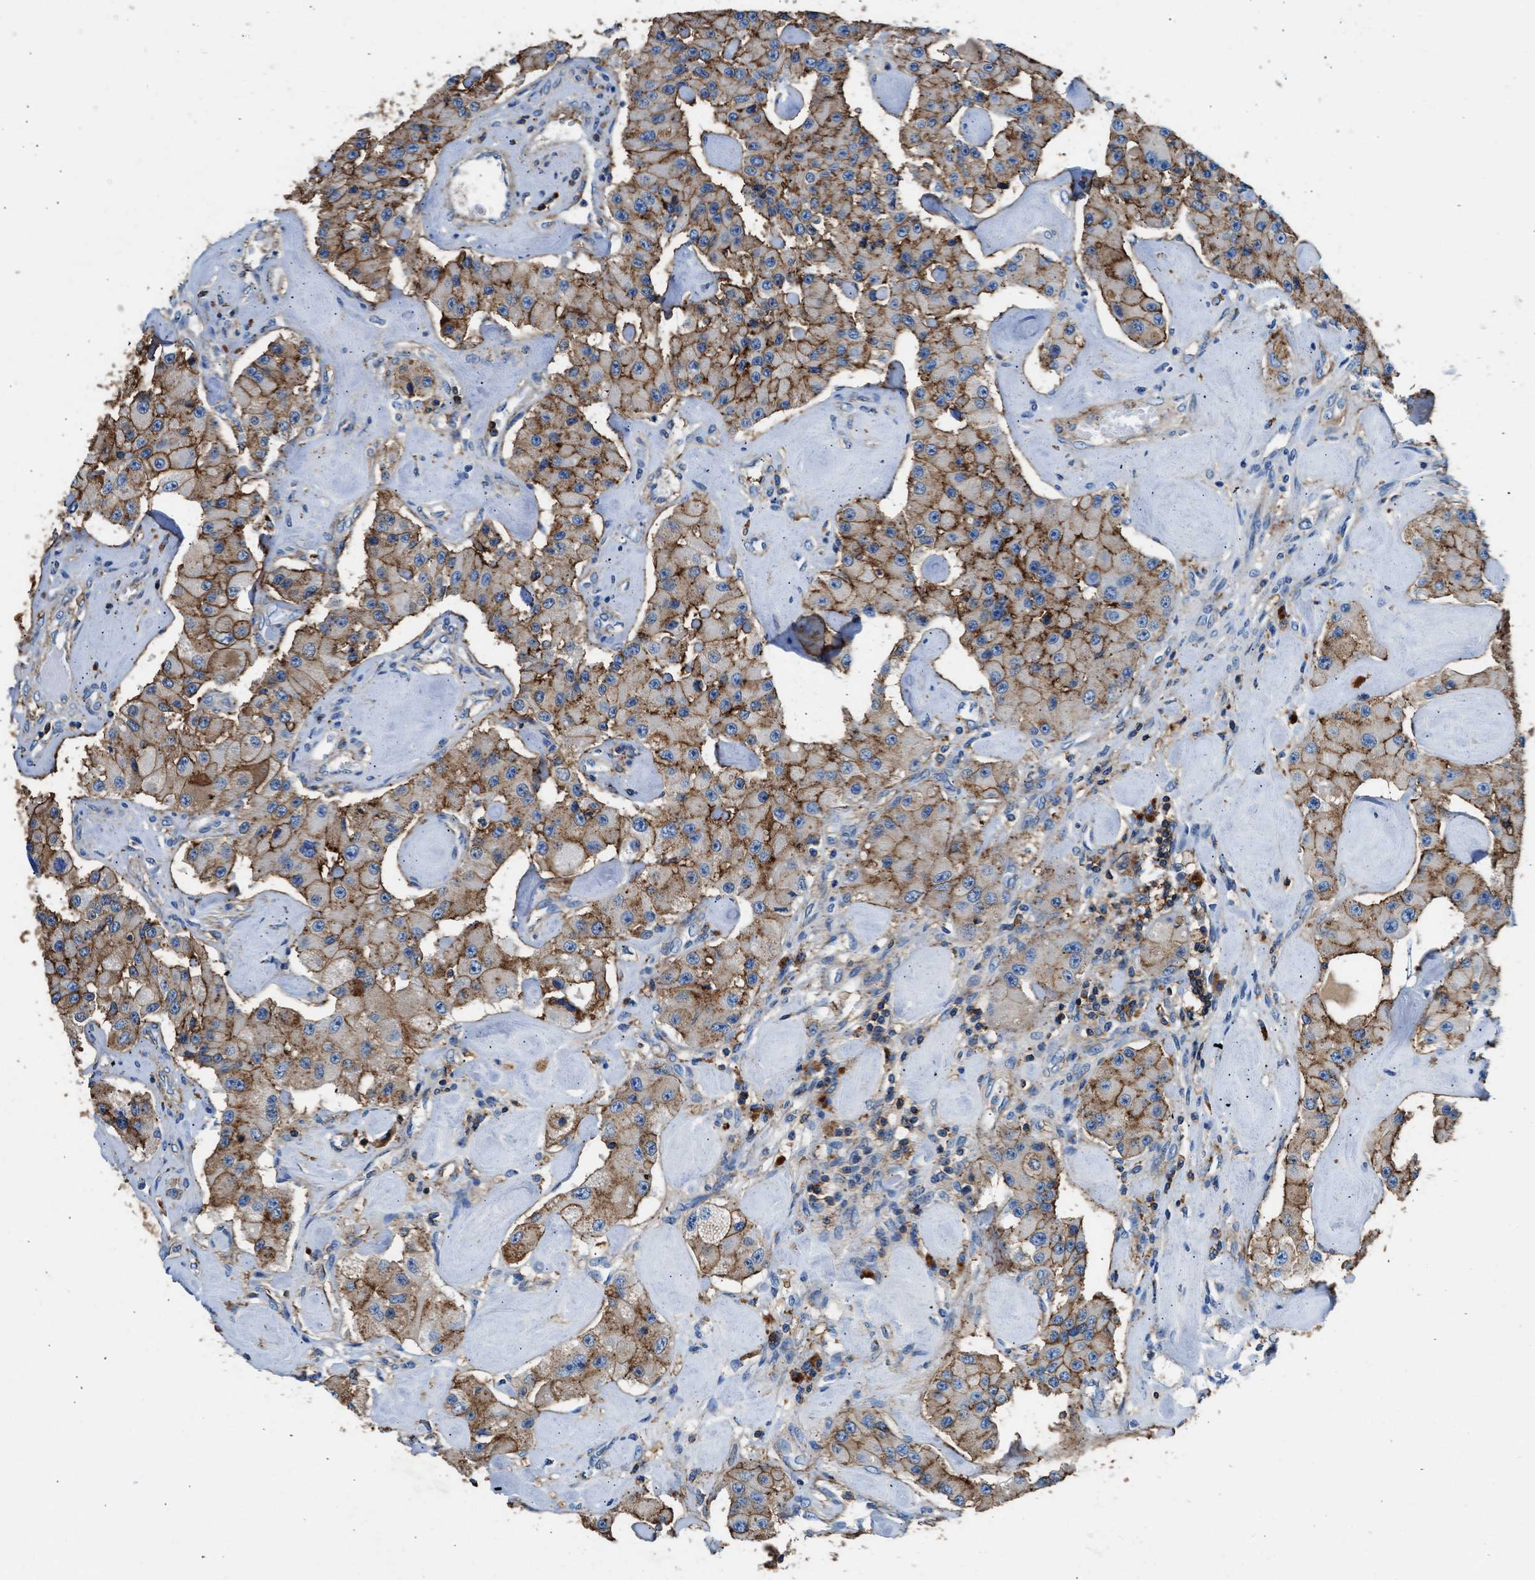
{"staining": {"intensity": "moderate", "quantity": ">75%", "location": "cytoplasmic/membranous"}, "tissue": "carcinoid", "cell_type": "Tumor cells", "image_type": "cancer", "snomed": [{"axis": "morphology", "description": "Carcinoid, malignant, NOS"}, {"axis": "topography", "description": "Pancreas"}], "caption": "Protein expression analysis of human carcinoid reveals moderate cytoplasmic/membranous staining in about >75% of tumor cells.", "gene": "KCNQ4", "patient": {"sex": "male", "age": 41}}